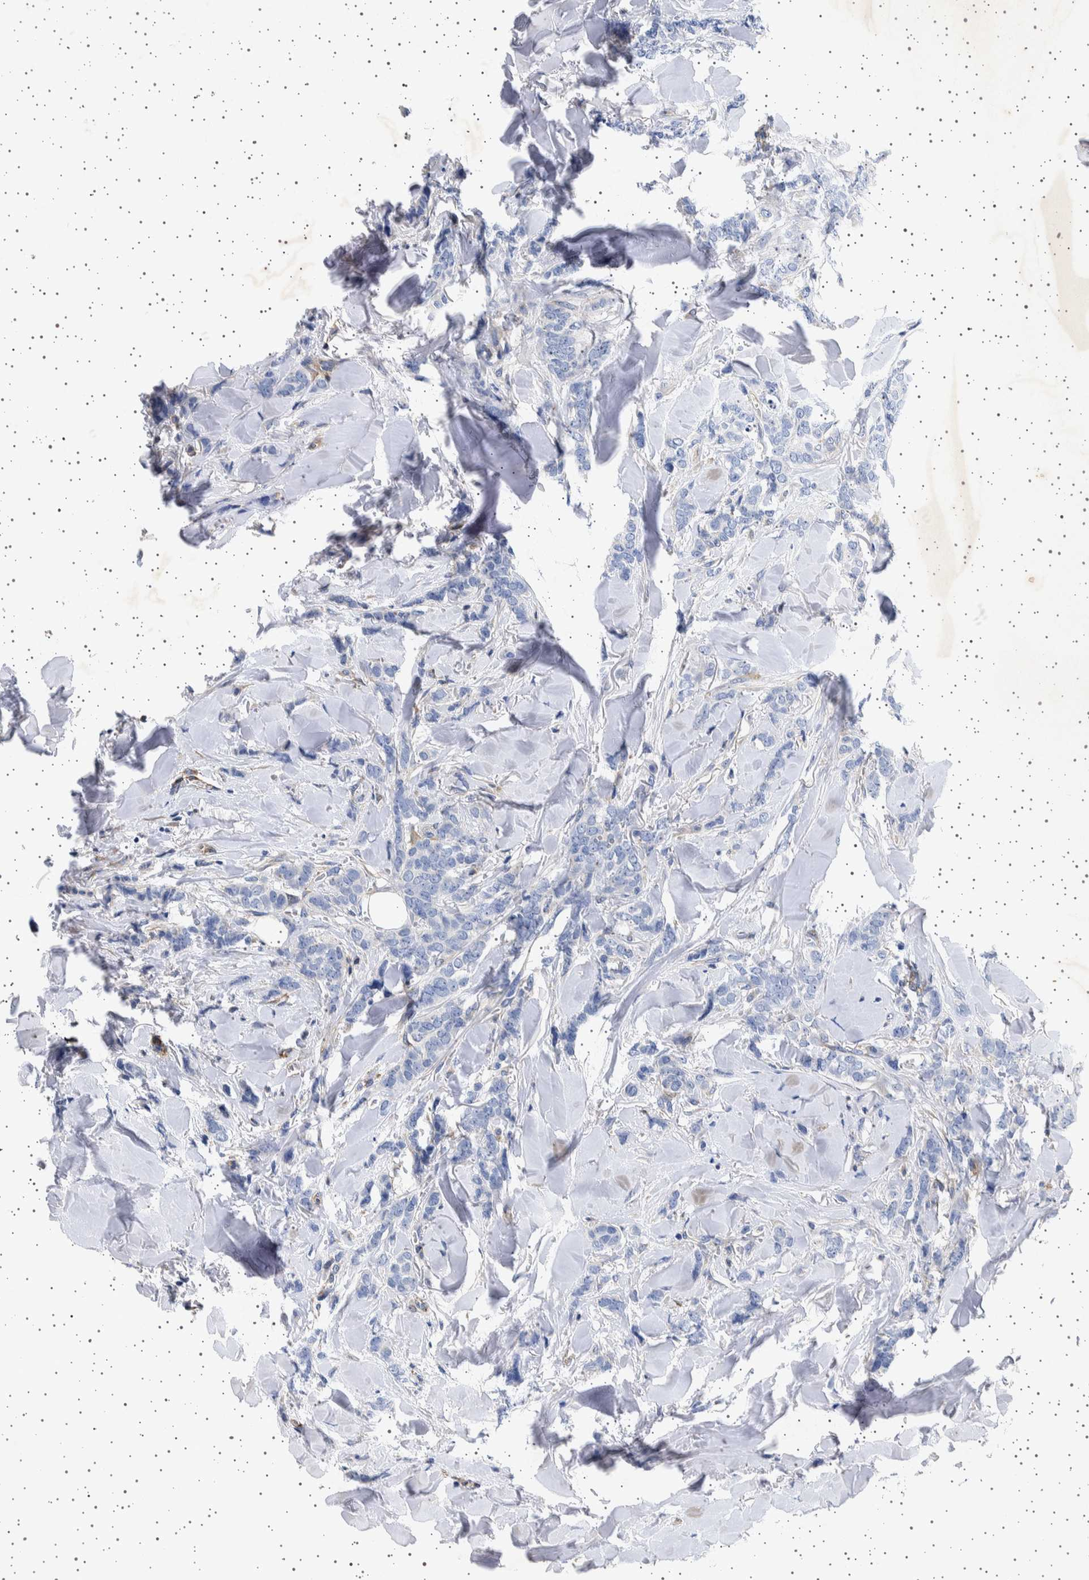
{"staining": {"intensity": "negative", "quantity": "none", "location": "none"}, "tissue": "breast cancer", "cell_type": "Tumor cells", "image_type": "cancer", "snomed": [{"axis": "morphology", "description": "Lobular carcinoma"}, {"axis": "topography", "description": "Skin"}, {"axis": "topography", "description": "Breast"}], "caption": "DAB (3,3'-diaminobenzidine) immunohistochemical staining of human lobular carcinoma (breast) shows no significant positivity in tumor cells.", "gene": "SEPTIN4", "patient": {"sex": "female", "age": 46}}